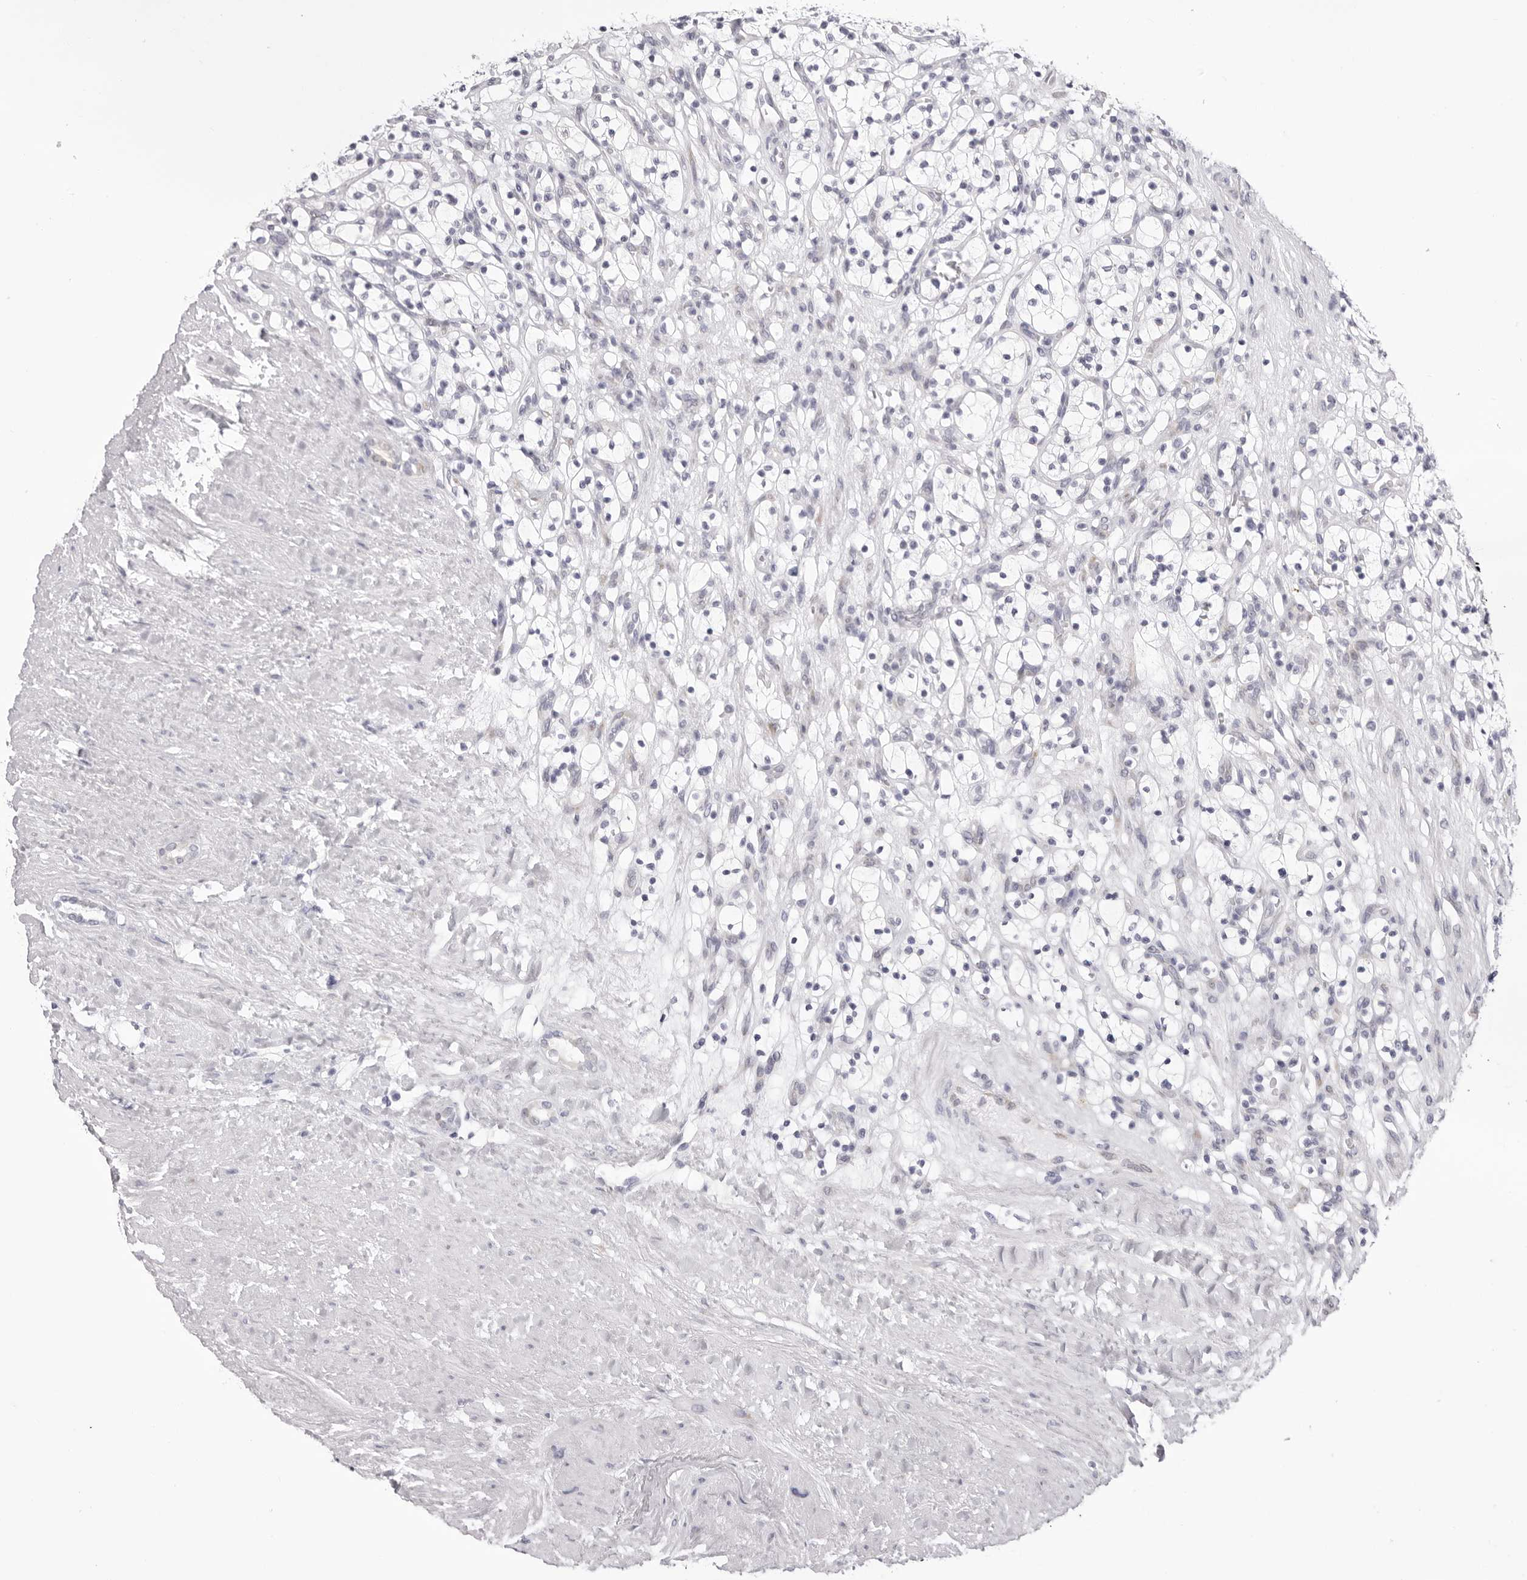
{"staining": {"intensity": "negative", "quantity": "none", "location": "none"}, "tissue": "renal cancer", "cell_type": "Tumor cells", "image_type": "cancer", "snomed": [{"axis": "morphology", "description": "Adenocarcinoma, NOS"}, {"axis": "topography", "description": "Kidney"}], "caption": "Tumor cells show no significant expression in renal cancer (adenocarcinoma).", "gene": "SMIM2", "patient": {"sex": "female", "age": 57}}